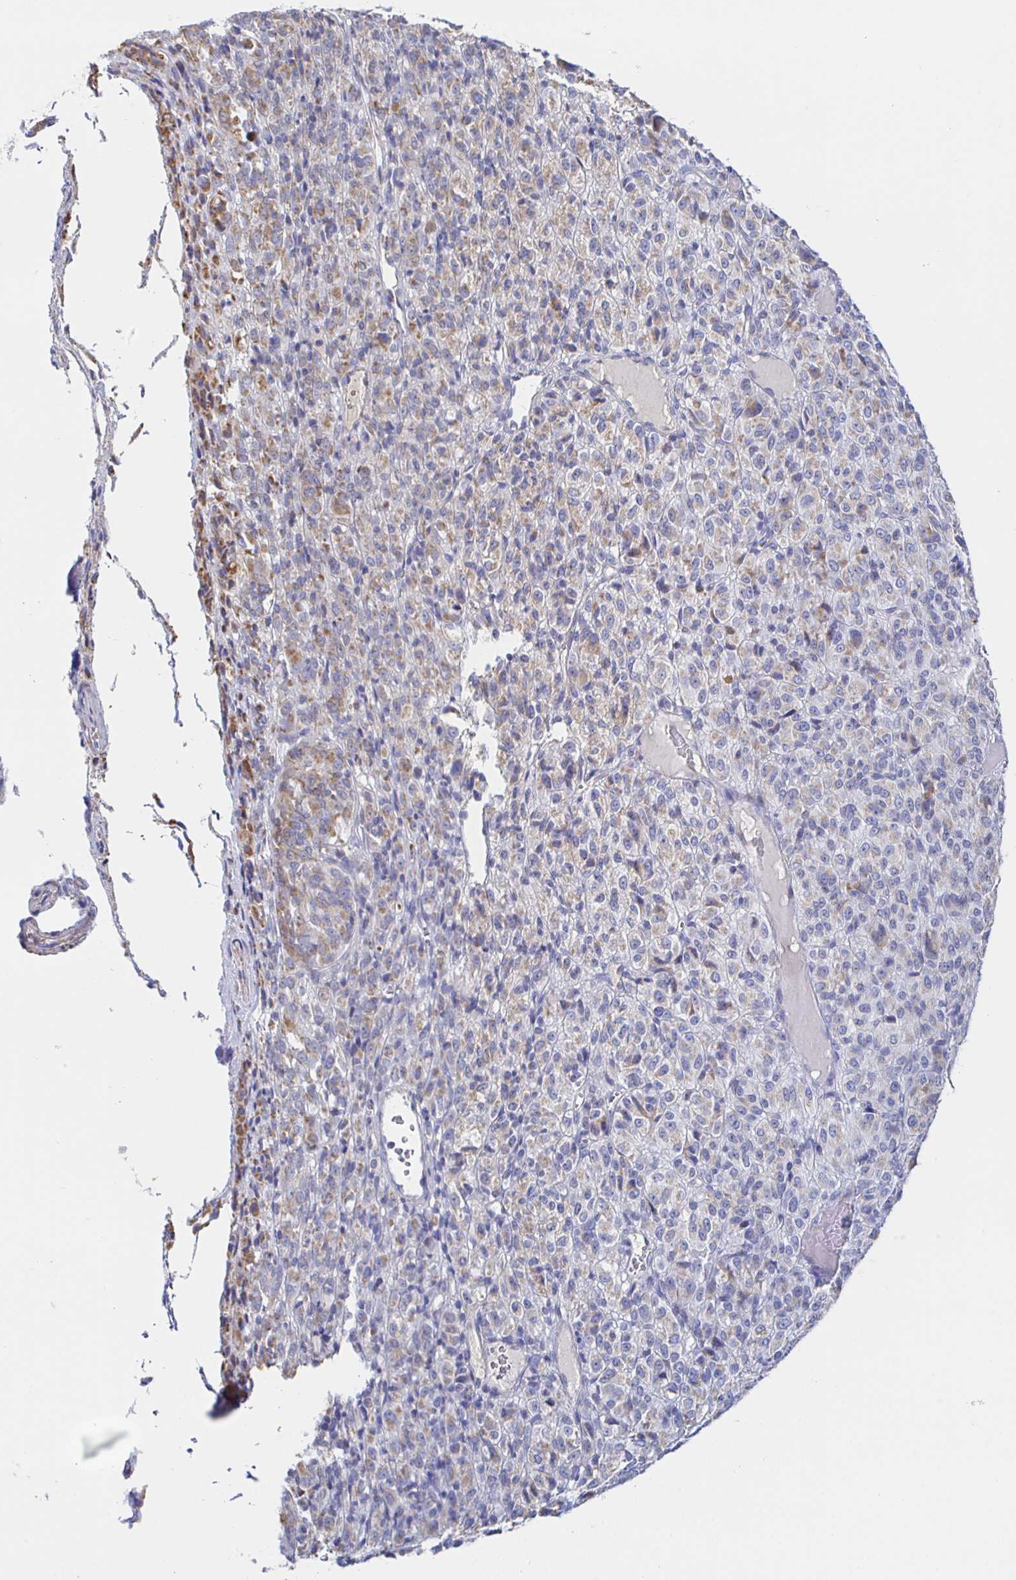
{"staining": {"intensity": "weak", "quantity": "25%-75%", "location": "cytoplasmic/membranous"}, "tissue": "melanoma", "cell_type": "Tumor cells", "image_type": "cancer", "snomed": [{"axis": "morphology", "description": "Malignant melanoma, Metastatic site"}, {"axis": "topography", "description": "Brain"}], "caption": "Immunohistochemical staining of human melanoma exhibits weak cytoplasmic/membranous protein expression in approximately 25%-75% of tumor cells.", "gene": "SYNGR4", "patient": {"sex": "female", "age": 56}}